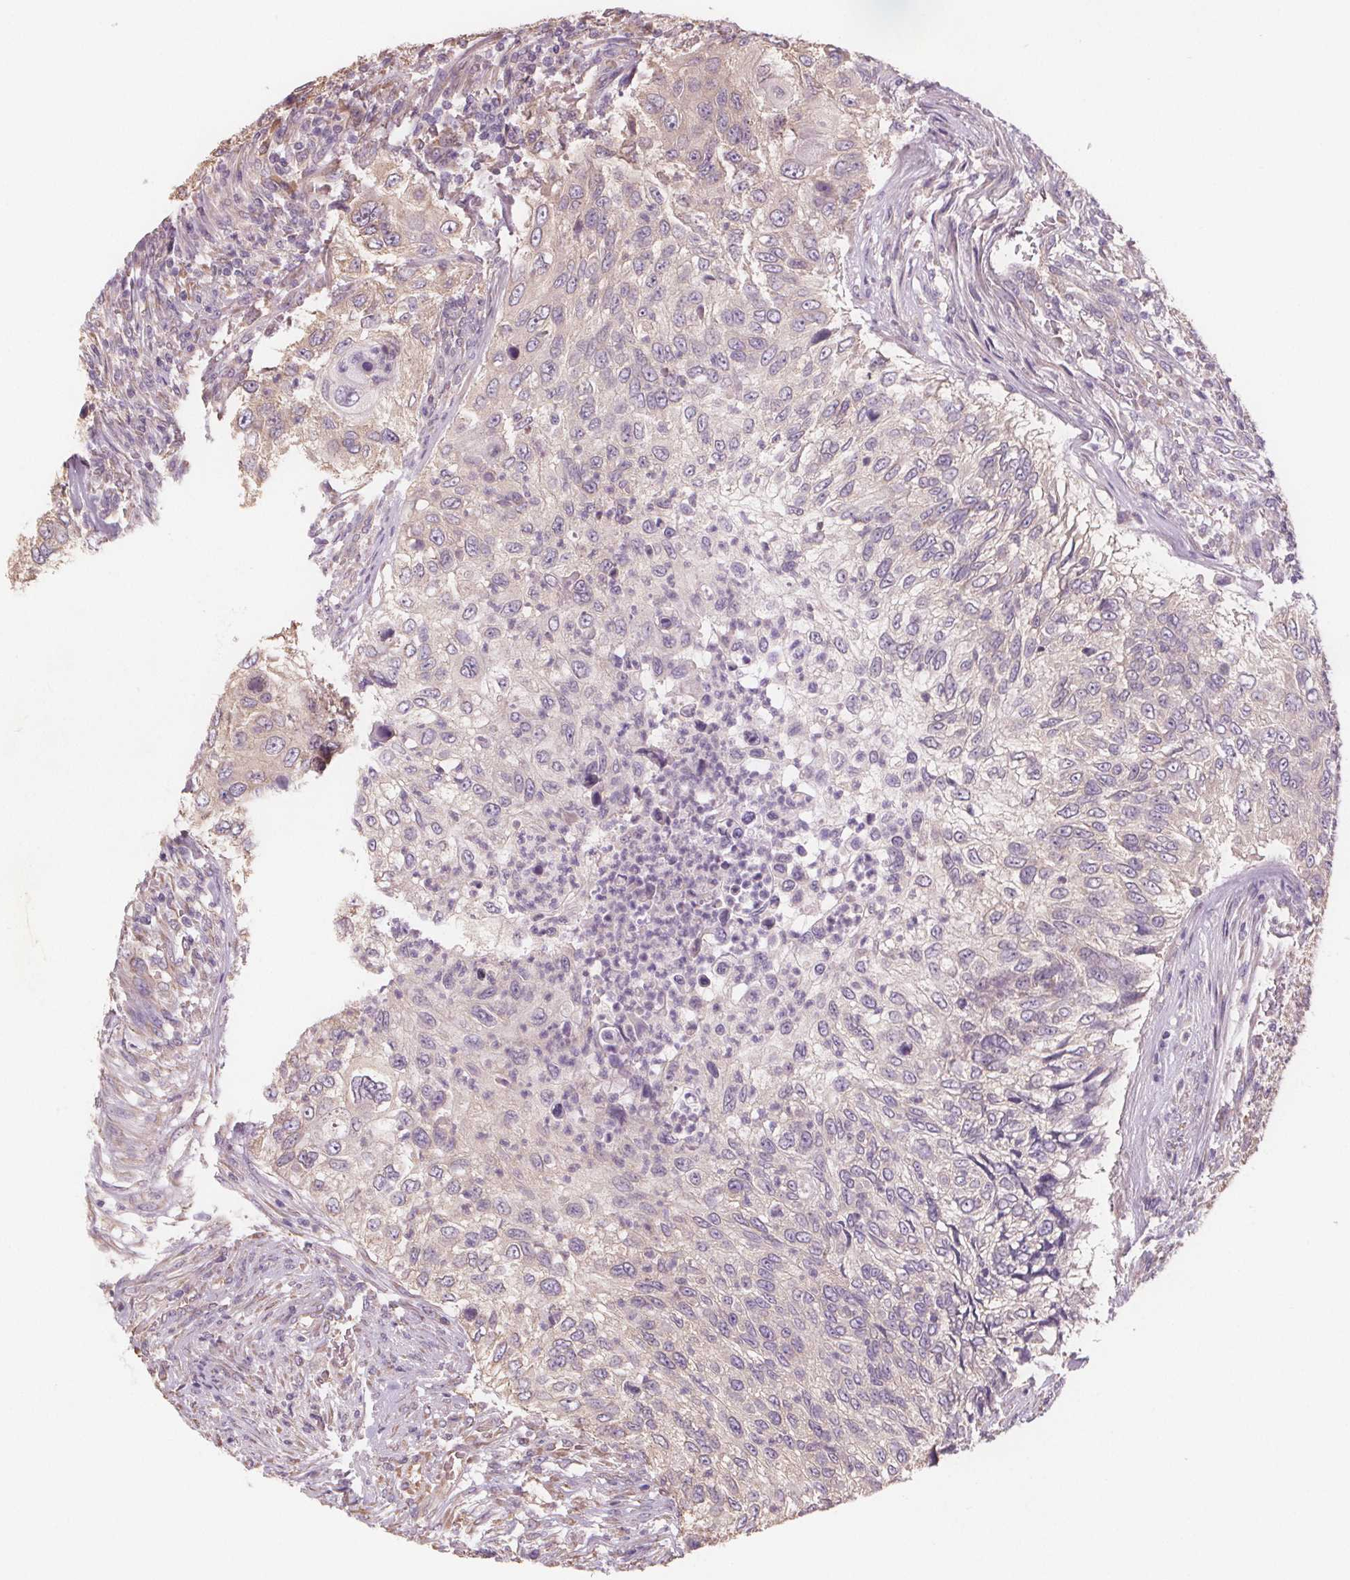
{"staining": {"intensity": "negative", "quantity": "none", "location": "none"}, "tissue": "urothelial cancer", "cell_type": "Tumor cells", "image_type": "cancer", "snomed": [{"axis": "morphology", "description": "Urothelial carcinoma, High grade"}, {"axis": "topography", "description": "Urinary bladder"}], "caption": "Tumor cells show no significant protein expression in urothelial cancer.", "gene": "TMEM80", "patient": {"sex": "female", "age": 60}}